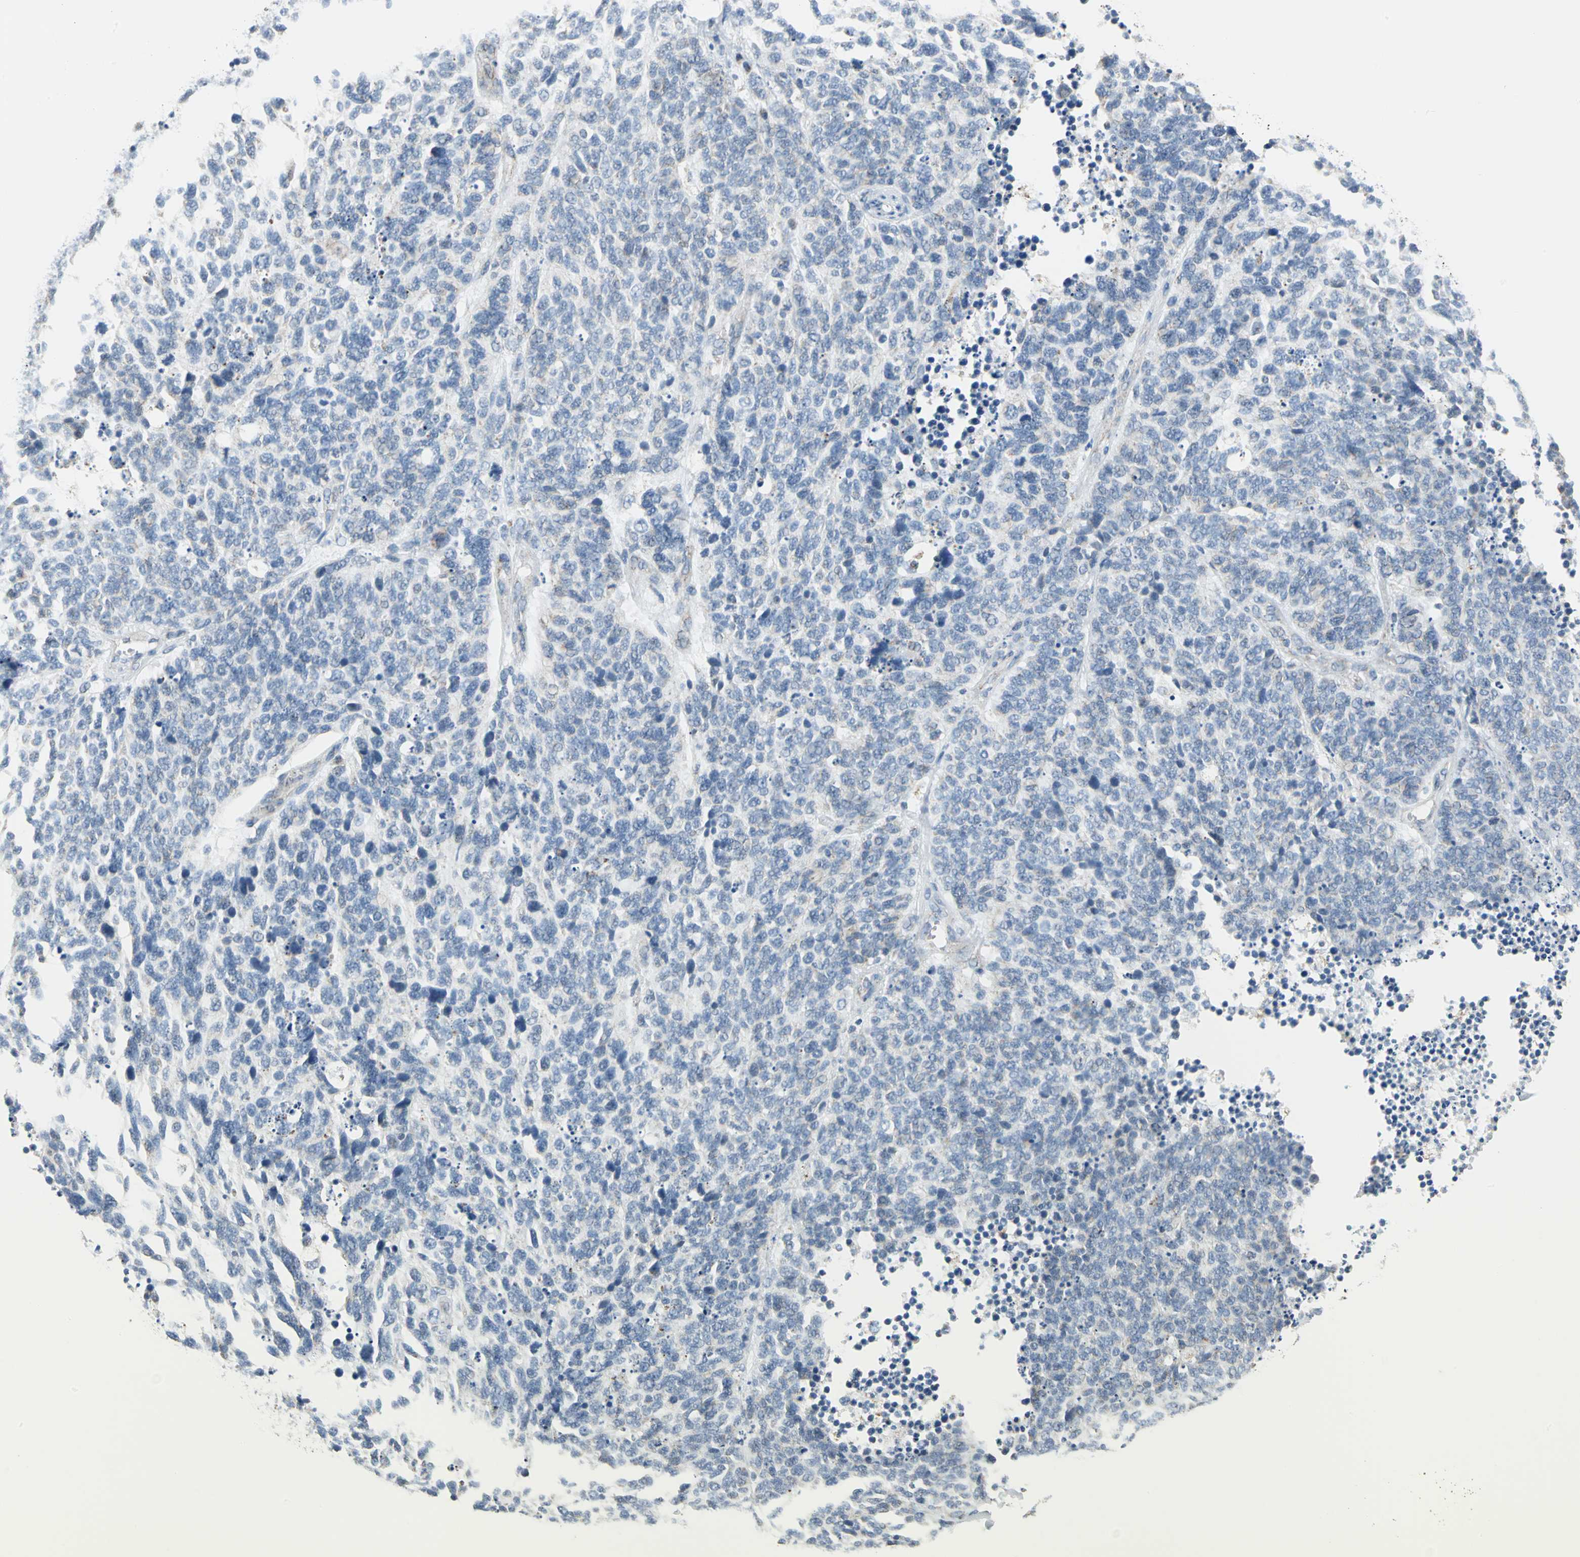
{"staining": {"intensity": "negative", "quantity": "none", "location": "none"}, "tissue": "lung cancer", "cell_type": "Tumor cells", "image_type": "cancer", "snomed": [{"axis": "morphology", "description": "Neoplasm, malignant, NOS"}, {"axis": "topography", "description": "Lung"}], "caption": "Immunohistochemical staining of lung neoplasm (malignant) reveals no significant expression in tumor cells. The staining was performed using DAB (3,3'-diaminobenzidine) to visualize the protein expression in brown, while the nuclei were stained in blue with hematoxylin (Magnification: 20x).", "gene": "NTRK1", "patient": {"sex": "female", "age": 58}}